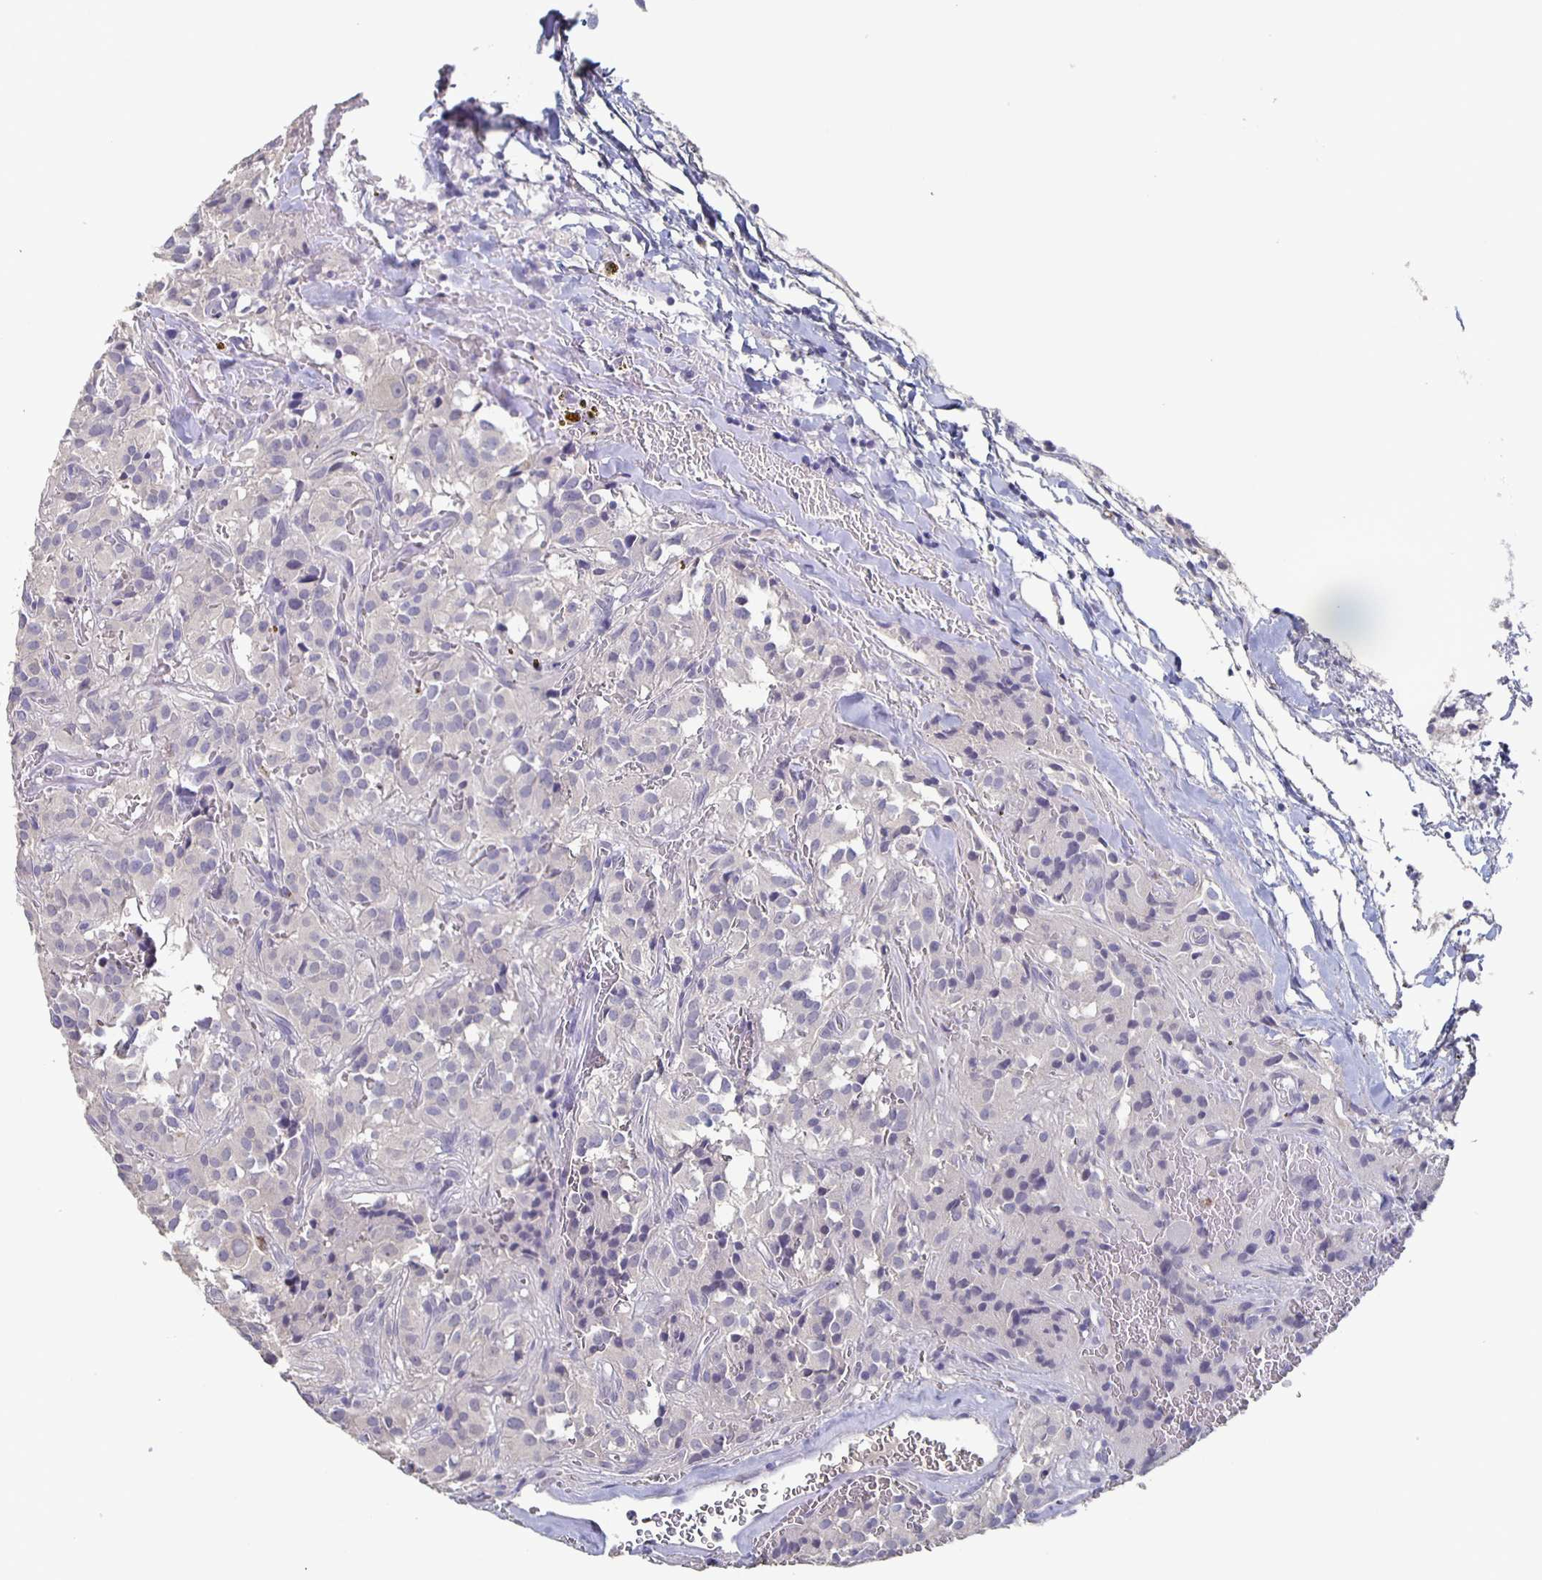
{"staining": {"intensity": "negative", "quantity": "none", "location": "none"}, "tissue": "glioma", "cell_type": "Tumor cells", "image_type": "cancer", "snomed": [{"axis": "morphology", "description": "Glioma, malignant, Low grade"}, {"axis": "topography", "description": "Brain"}], "caption": "Tumor cells are negative for protein expression in human glioma.", "gene": "CACNA2D2", "patient": {"sex": "male", "age": 42}}